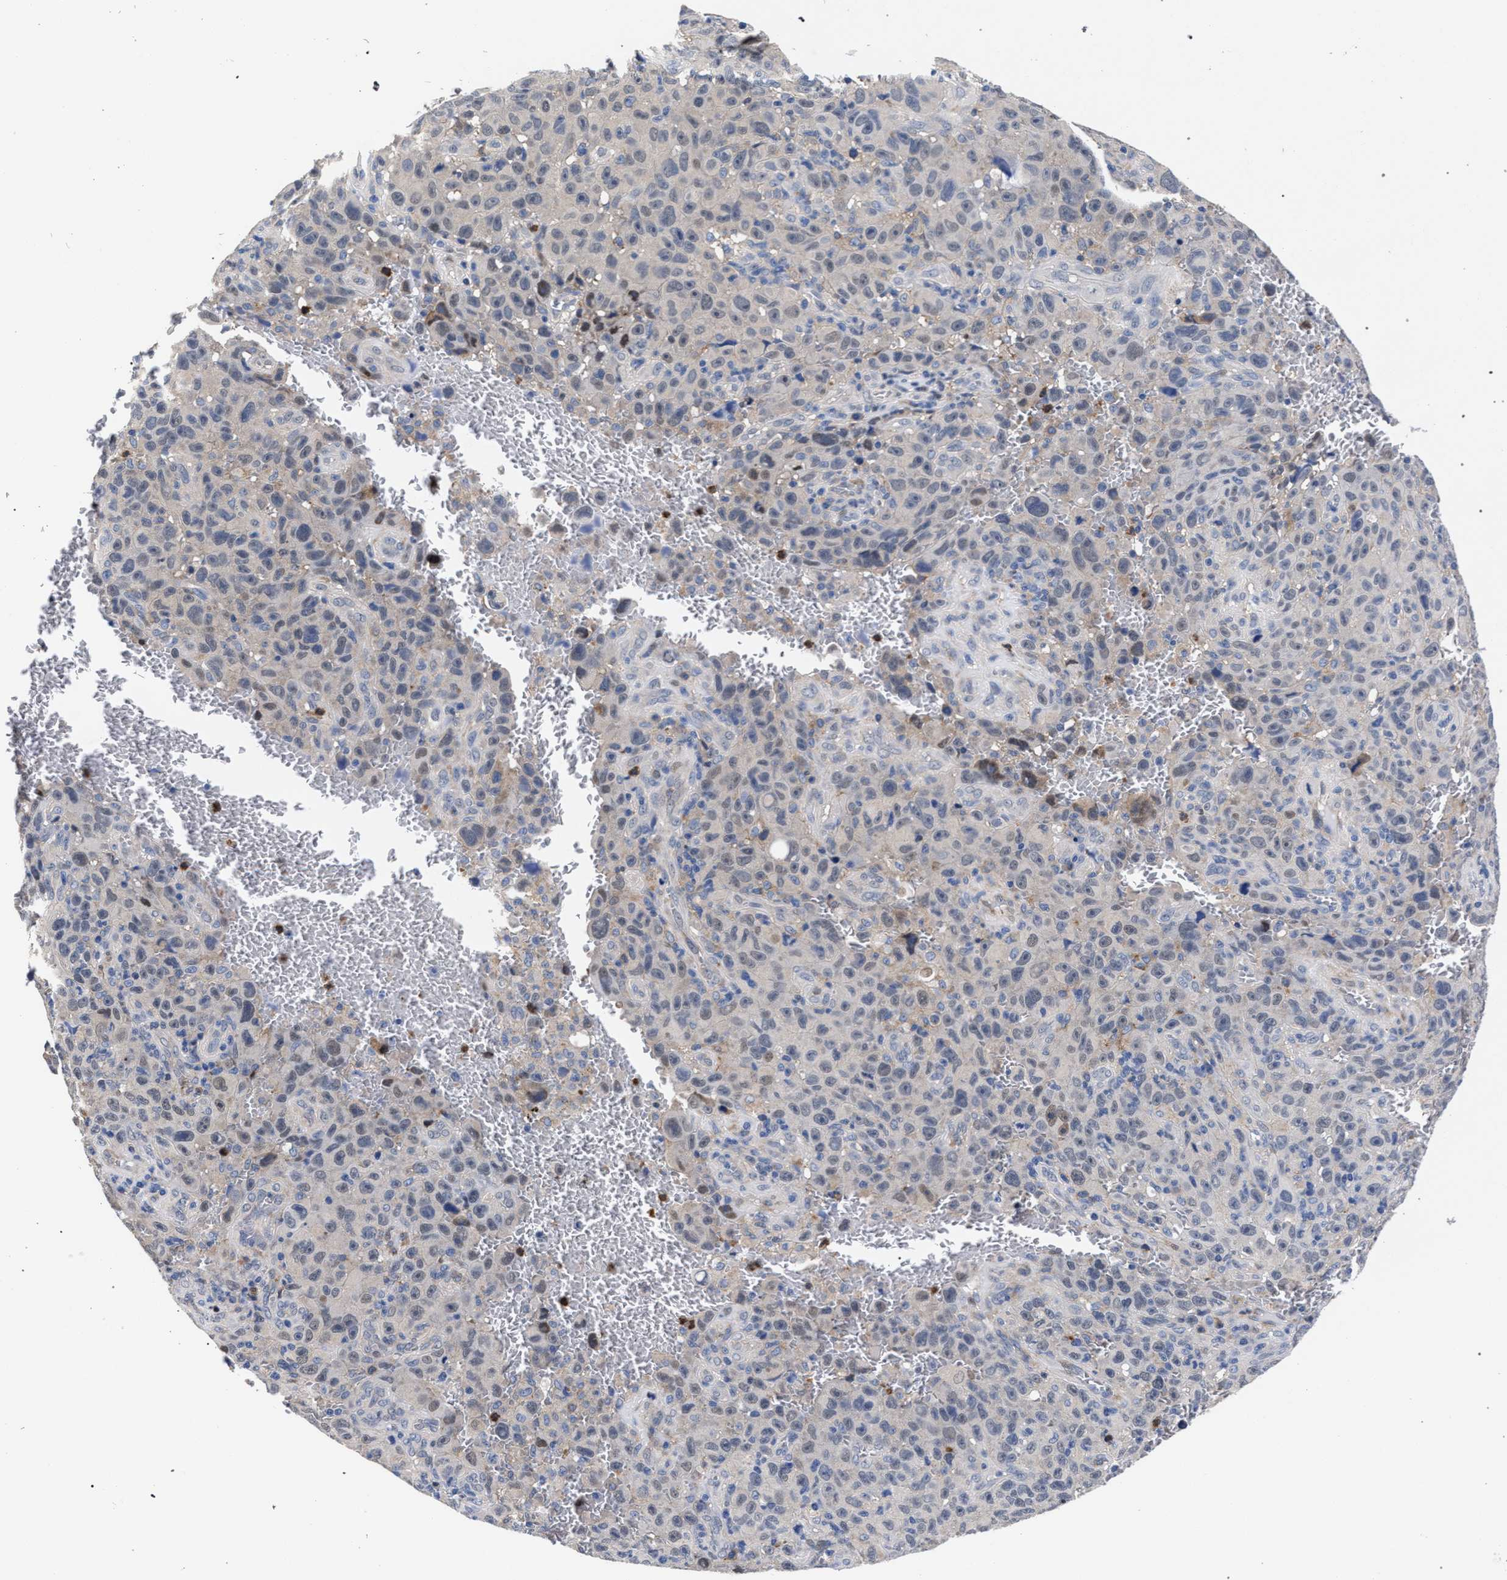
{"staining": {"intensity": "weak", "quantity": "<25%", "location": "nuclear"}, "tissue": "melanoma", "cell_type": "Tumor cells", "image_type": "cancer", "snomed": [{"axis": "morphology", "description": "Malignant melanoma, NOS"}, {"axis": "topography", "description": "Skin"}], "caption": "Immunohistochemistry (IHC) histopathology image of human malignant melanoma stained for a protein (brown), which reveals no expression in tumor cells. (Stains: DAB (3,3'-diaminobenzidine) IHC with hematoxylin counter stain, Microscopy: brightfield microscopy at high magnification).", "gene": "ZNF462", "patient": {"sex": "female", "age": 82}}